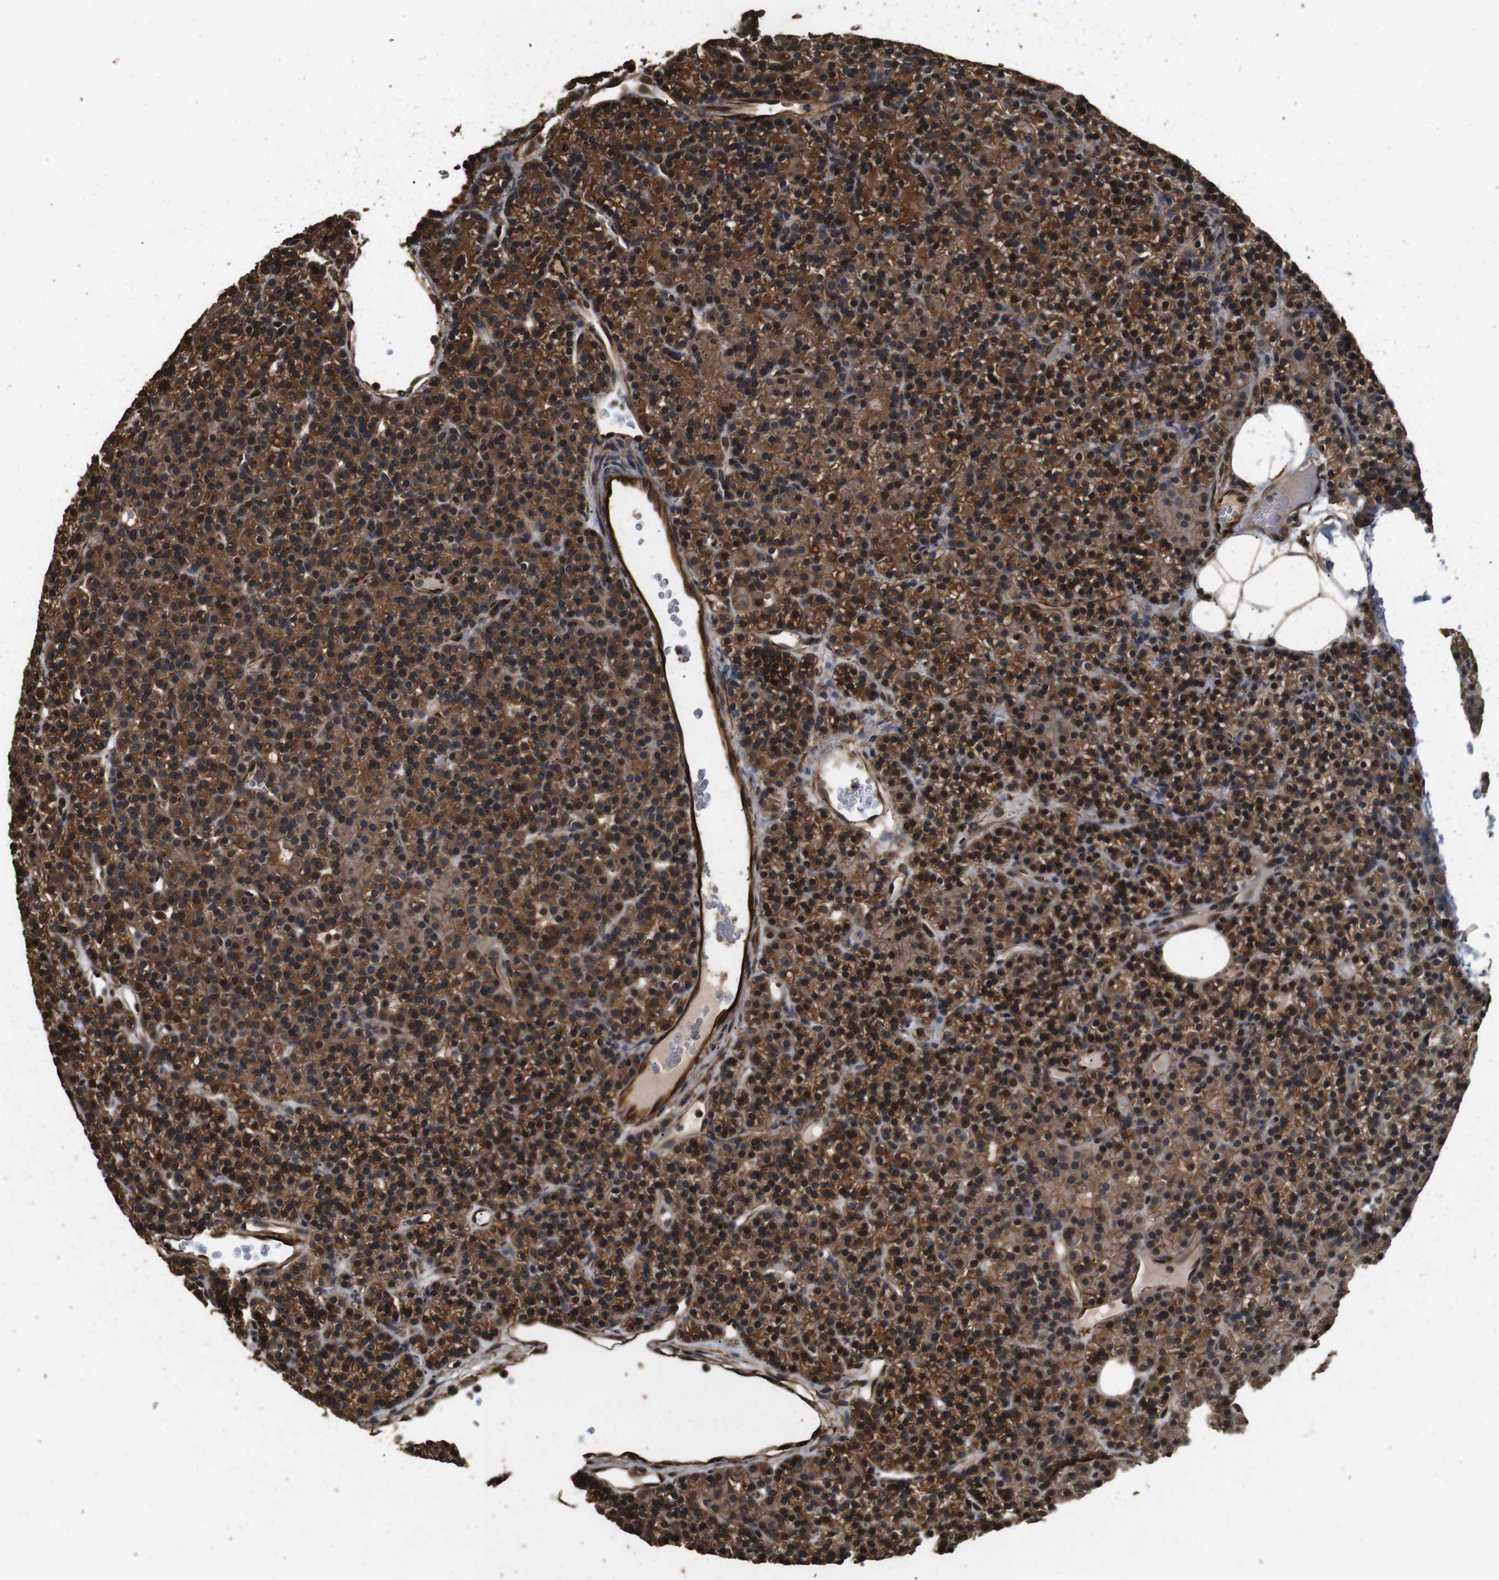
{"staining": {"intensity": "moderate", "quantity": ">75%", "location": "cytoplasmic/membranous,nuclear"}, "tissue": "parathyroid gland", "cell_type": "Glandular cells", "image_type": "normal", "snomed": [{"axis": "morphology", "description": "Normal tissue, NOS"}, {"axis": "morphology", "description": "Hyperplasia, NOS"}, {"axis": "topography", "description": "Parathyroid gland"}], "caption": "High-power microscopy captured an IHC photomicrograph of normal parathyroid gland, revealing moderate cytoplasmic/membranous,nuclear staining in about >75% of glandular cells. The staining is performed using DAB (3,3'-diaminobenzidine) brown chromogen to label protein expression. The nuclei are counter-stained blue using hematoxylin.", "gene": "CNPY4", "patient": {"sex": "male", "age": 44}}